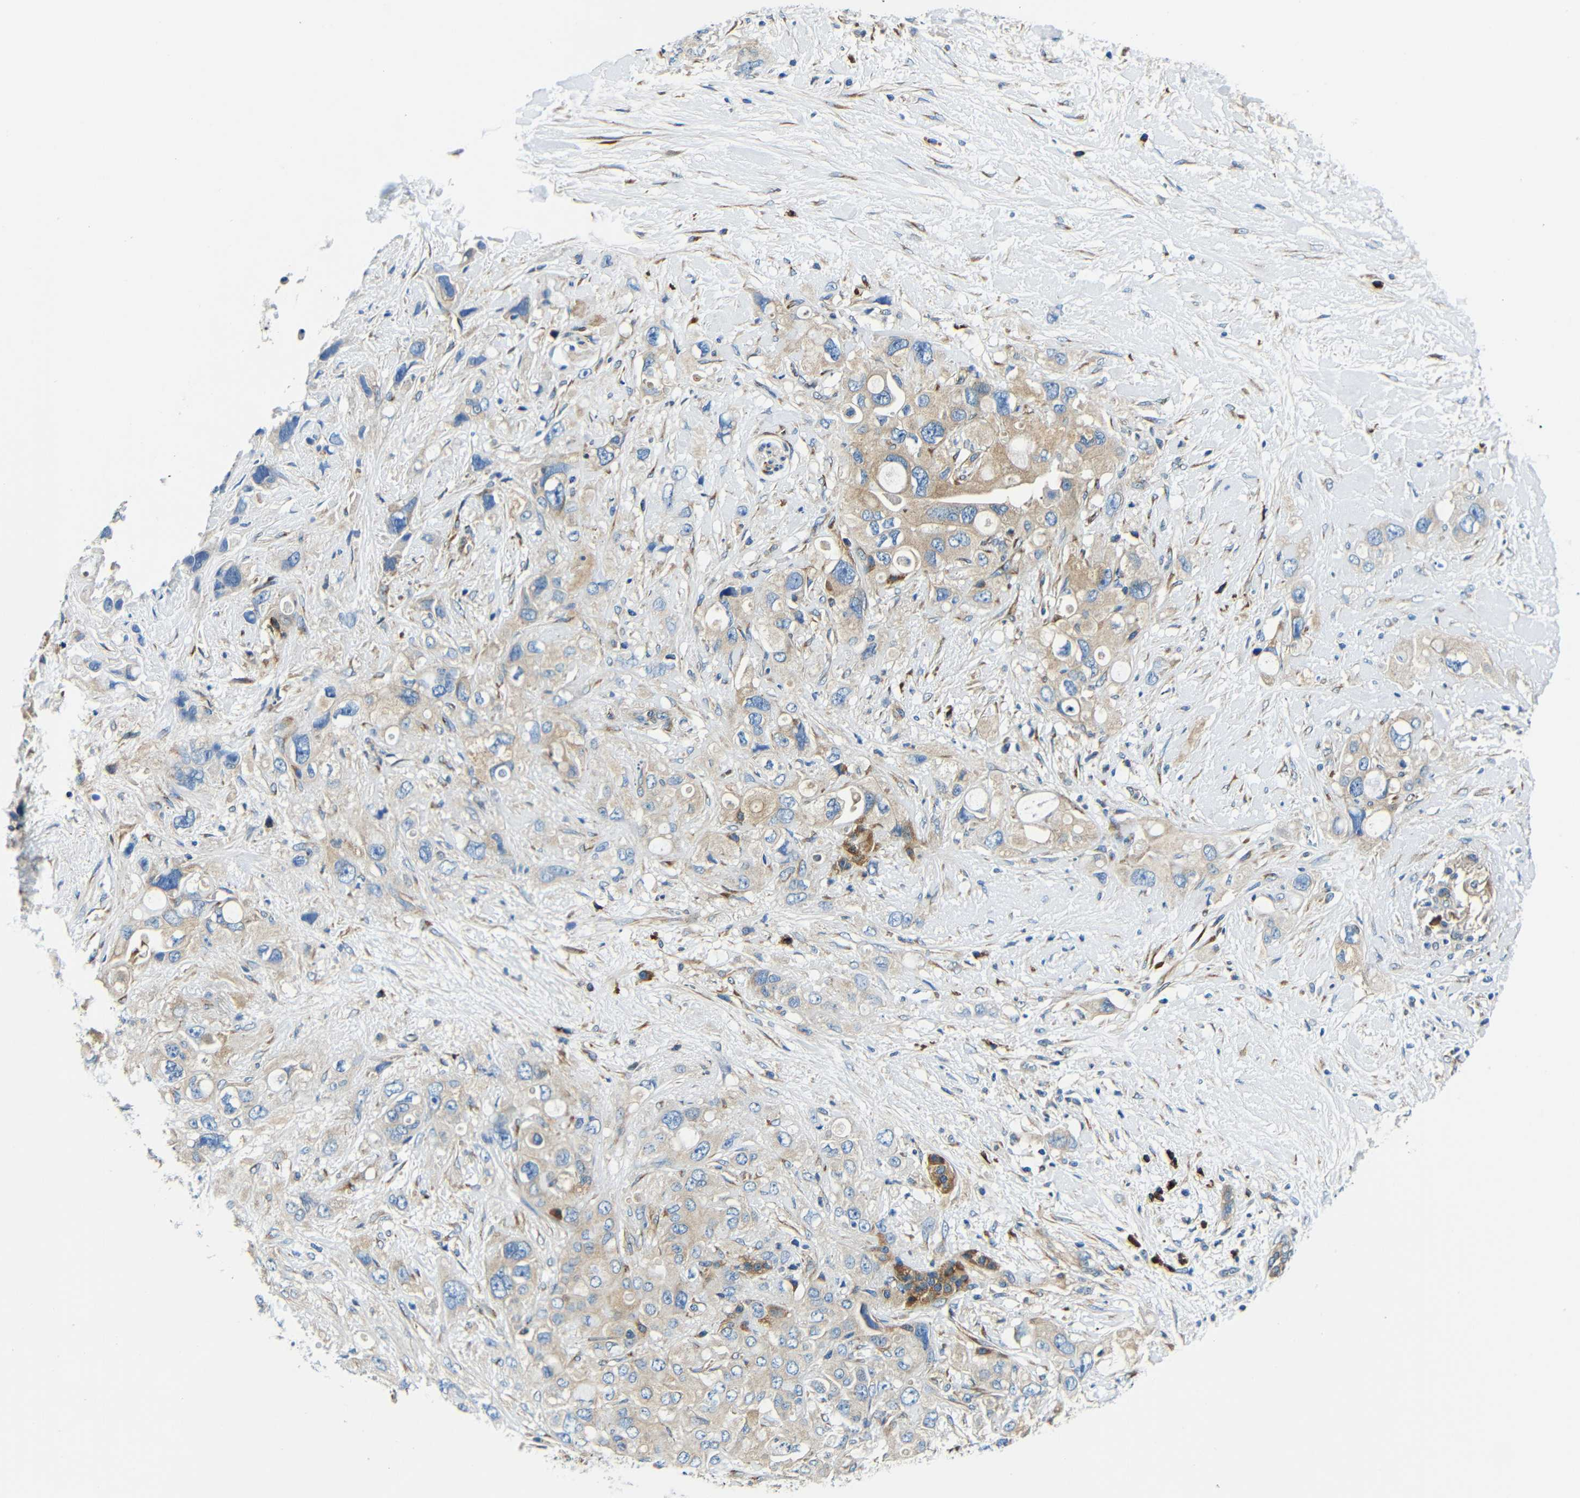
{"staining": {"intensity": "weak", "quantity": ">75%", "location": "cytoplasmic/membranous"}, "tissue": "pancreatic cancer", "cell_type": "Tumor cells", "image_type": "cancer", "snomed": [{"axis": "morphology", "description": "Adenocarcinoma, NOS"}, {"axis": "topography", "description": "Pancreas"}], "caption": "Protein analysis of pancreatic cancer tissue shows weak cytoplasmic/membranous expression in approximately >75% of tumor cells.", "gene": "USO1", "patient": {"sex": "female", "age": 56}}